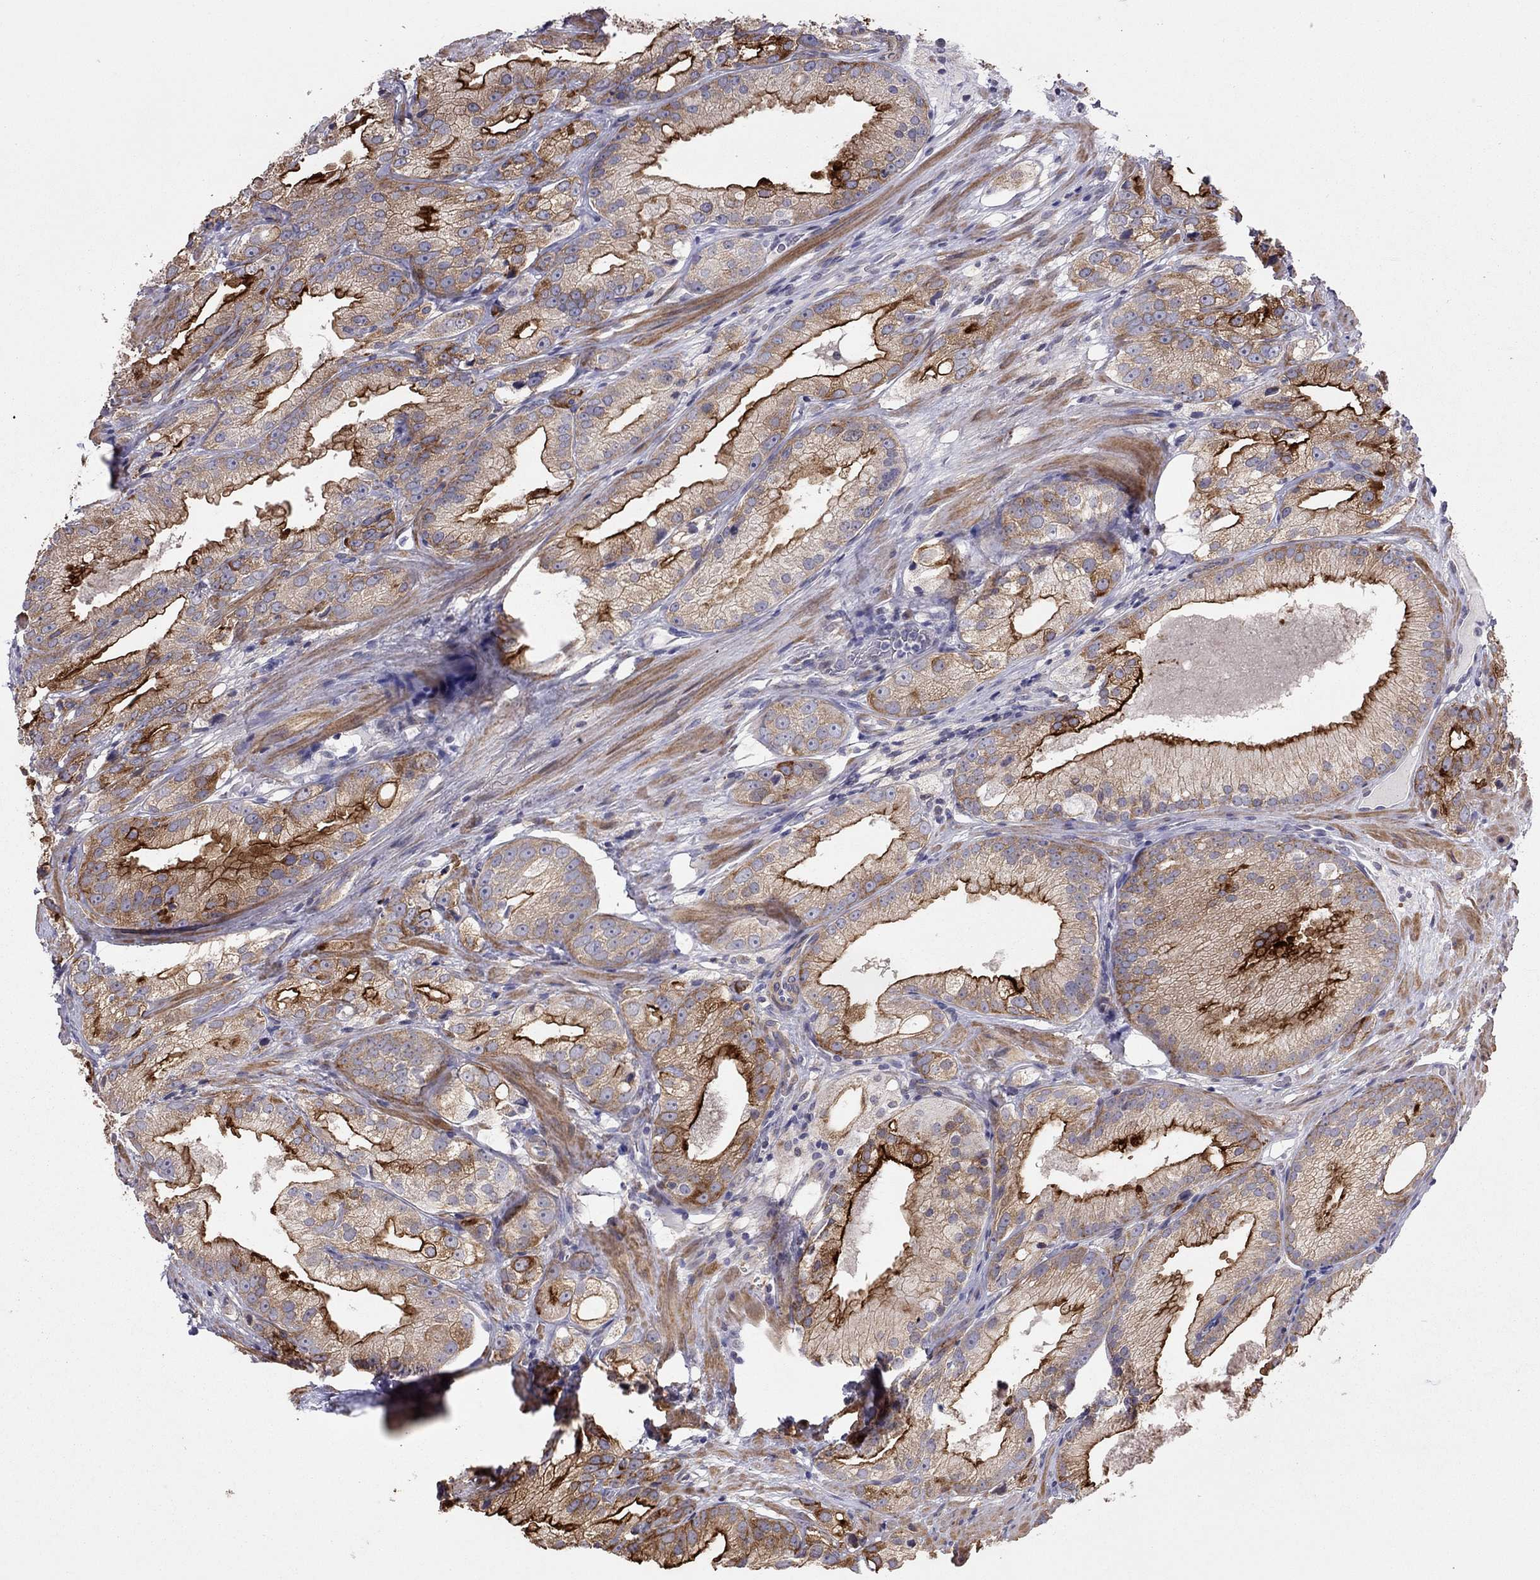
{"staining": {"intensity": "strong", "quantity": "25%-75%", "location": "cytoplasmic/membranous"}, "tissue": "prostate cancer", "cell_type": "Tumor cells", "image_type": "cancer", "snomed": [{"axis": "morphology", "description": "Adenocarcinoma, High grade"}, {"axis": "topography", "description": "Prostate and seminal vesicle, NOS"}], "caption": "A high amount of strong cytoplasmic/membranous expression is seen in about 25%-75% of tumor cells in high-grade adenocarcinoma (prostate) tissue.", "gene": "SYTL2", "patient": {"sex": "male", "age": 62}}